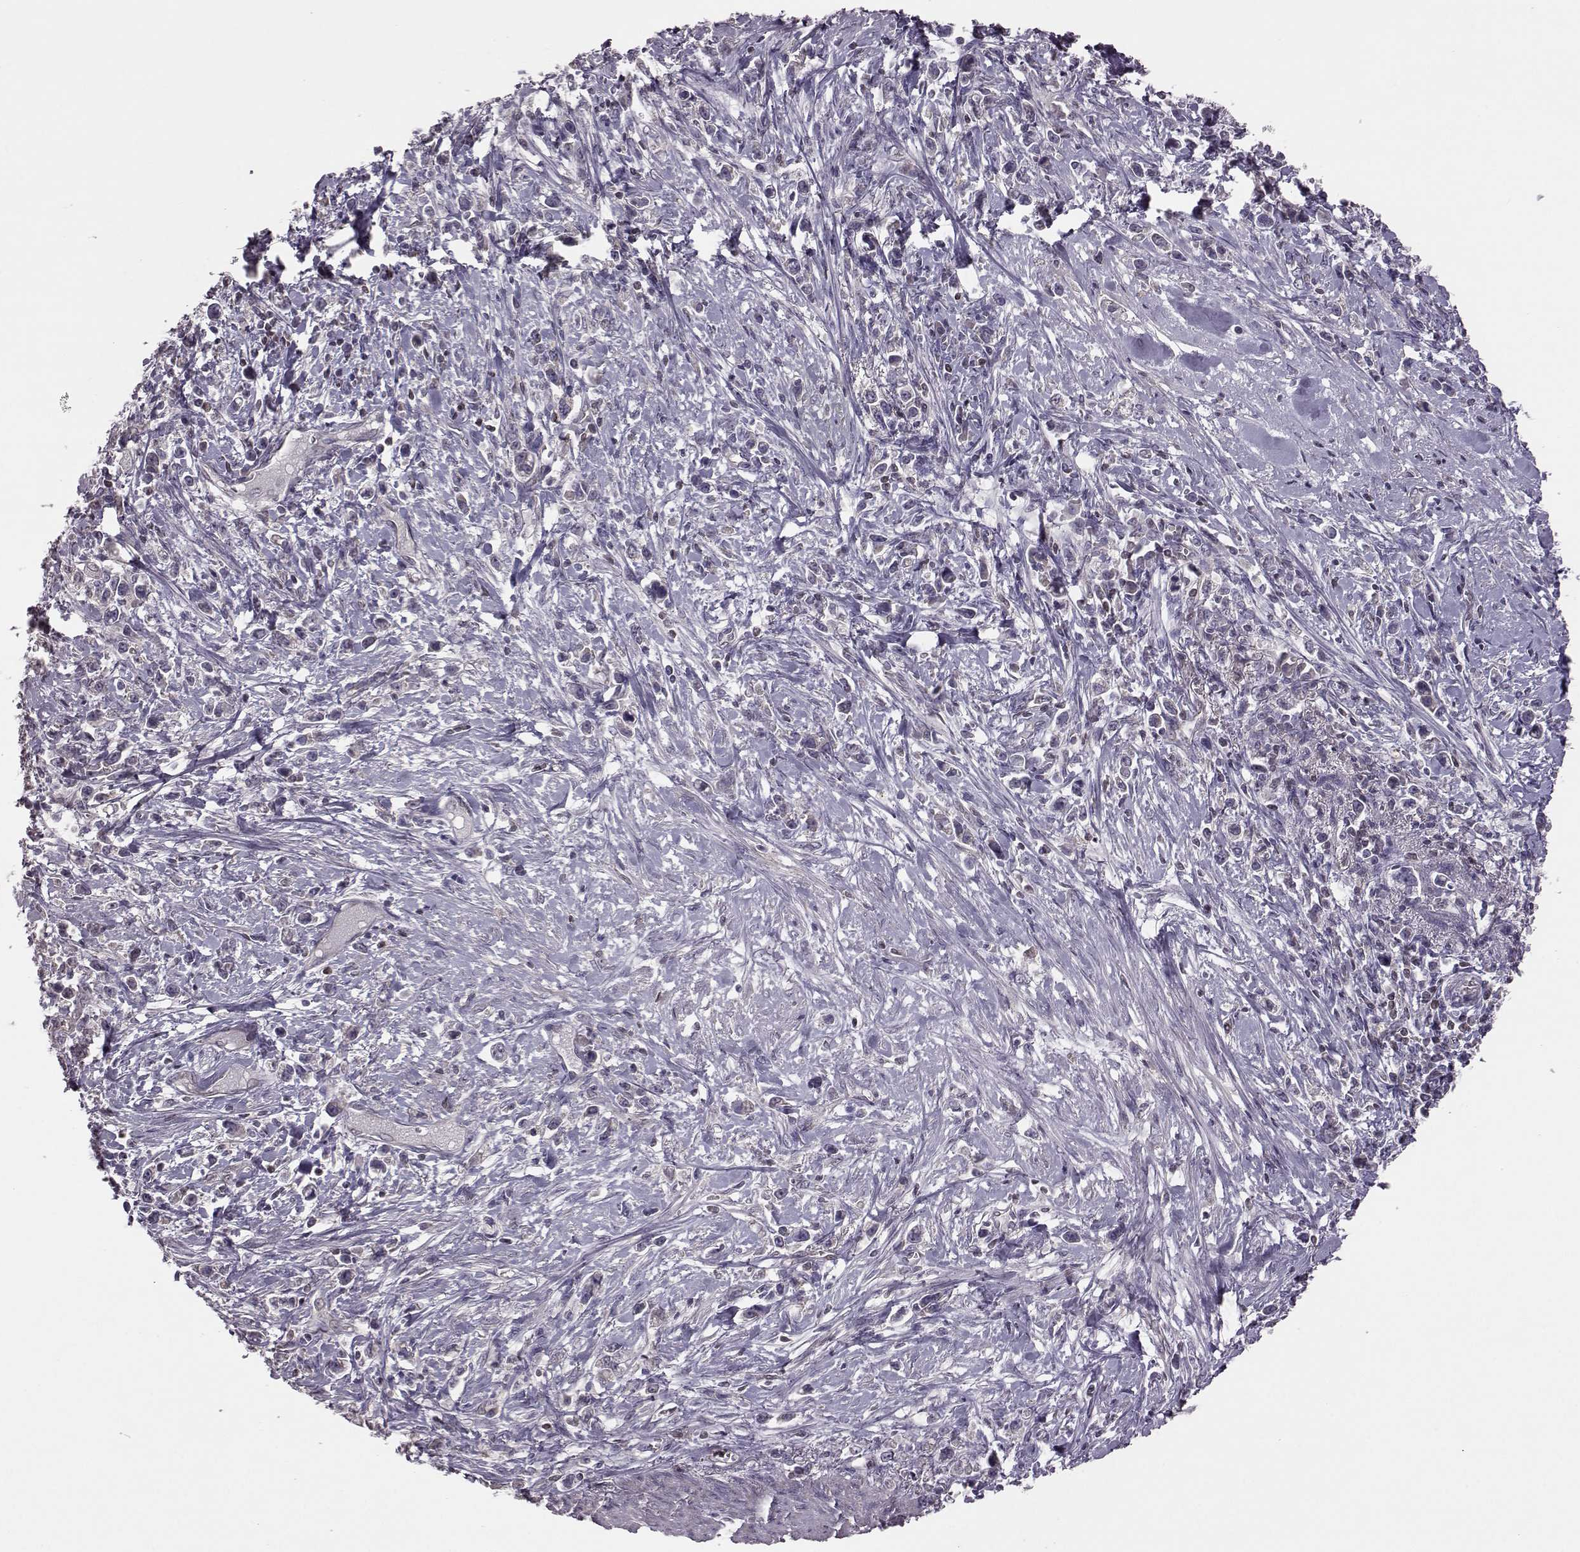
{"staining": {"intensity": "negative", "quantity": "none", "location": "none"}, "tissue": "stomach cancer", "cell_type": "Tumor cells", "image_type": "cancer", "snomed": [{"axis": "morphology", "description": "Adenocarcinoma, NOS"}, {"axis": "topography", "description": "Stomach"}], "caption": "Immunohistochemistry photomicrograph of neoplastic tissue: stomach cancer stained with DAB displays no significant protein staining in tumor cells. (DAB (3,3'-diaminobenzidine) IHC visualized using brightfield microscopy, high magnification).", "gene": "CDC42SE1", "patient": {"sex": "male", "age": 63}}